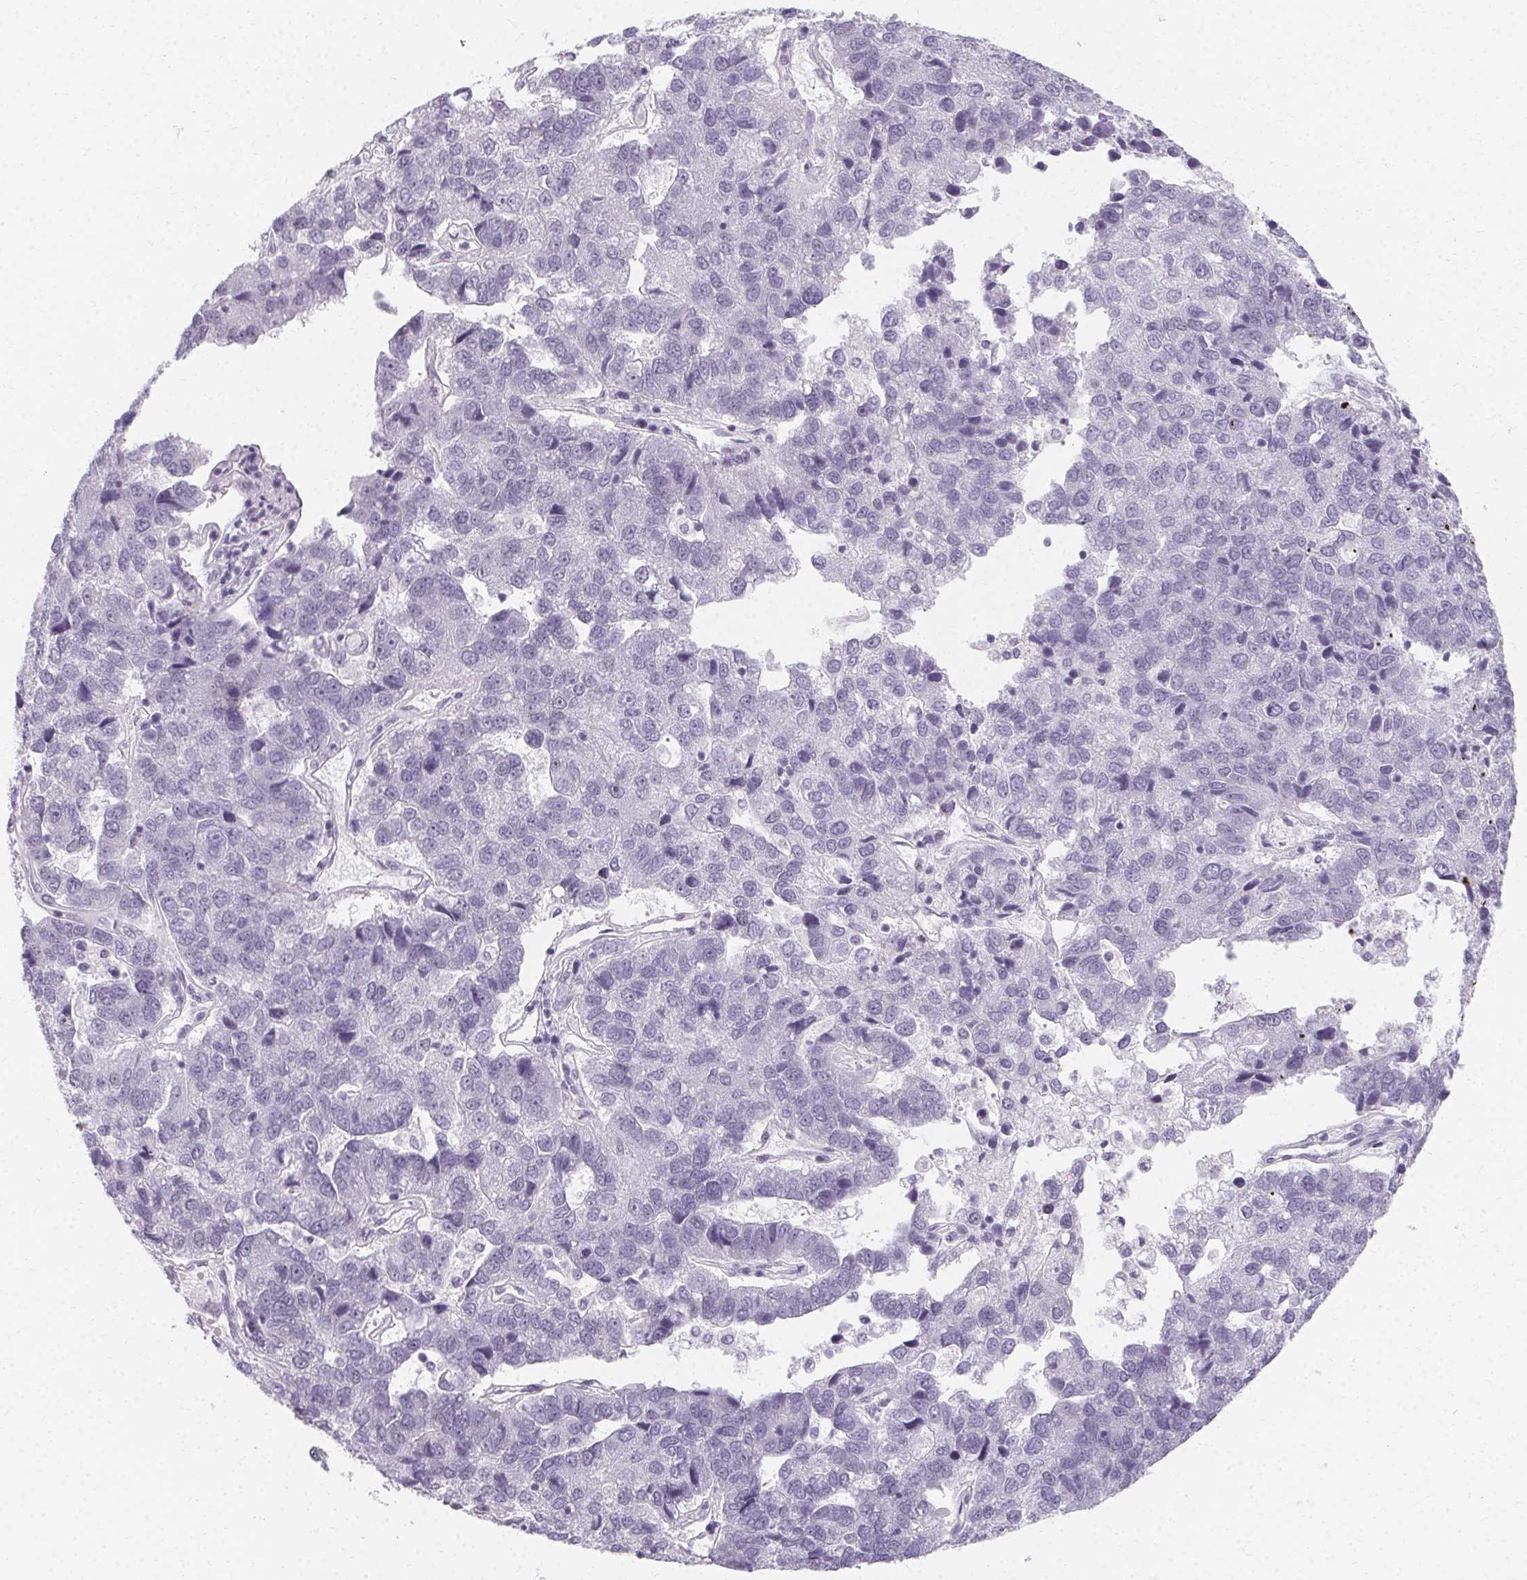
{"staining": {"intensity": "negative", "quantity": "none", "location": "none"}, "tissue": "pancreatic cancer", "cell_type": "Tumor cells", "image_type": "cancer", "snomed": [{"axis": "morphology", "description": "Adenocarcinoma, NOS"}, {"axis": "topography", "description": "Pancreas"}], "caption": "Pancreatic cancer stained for a protein using immunohistochemistry reveals no expression tumor cells.", "gene": "SYNPR", "patient": {"sex": "female", "age": 61}}